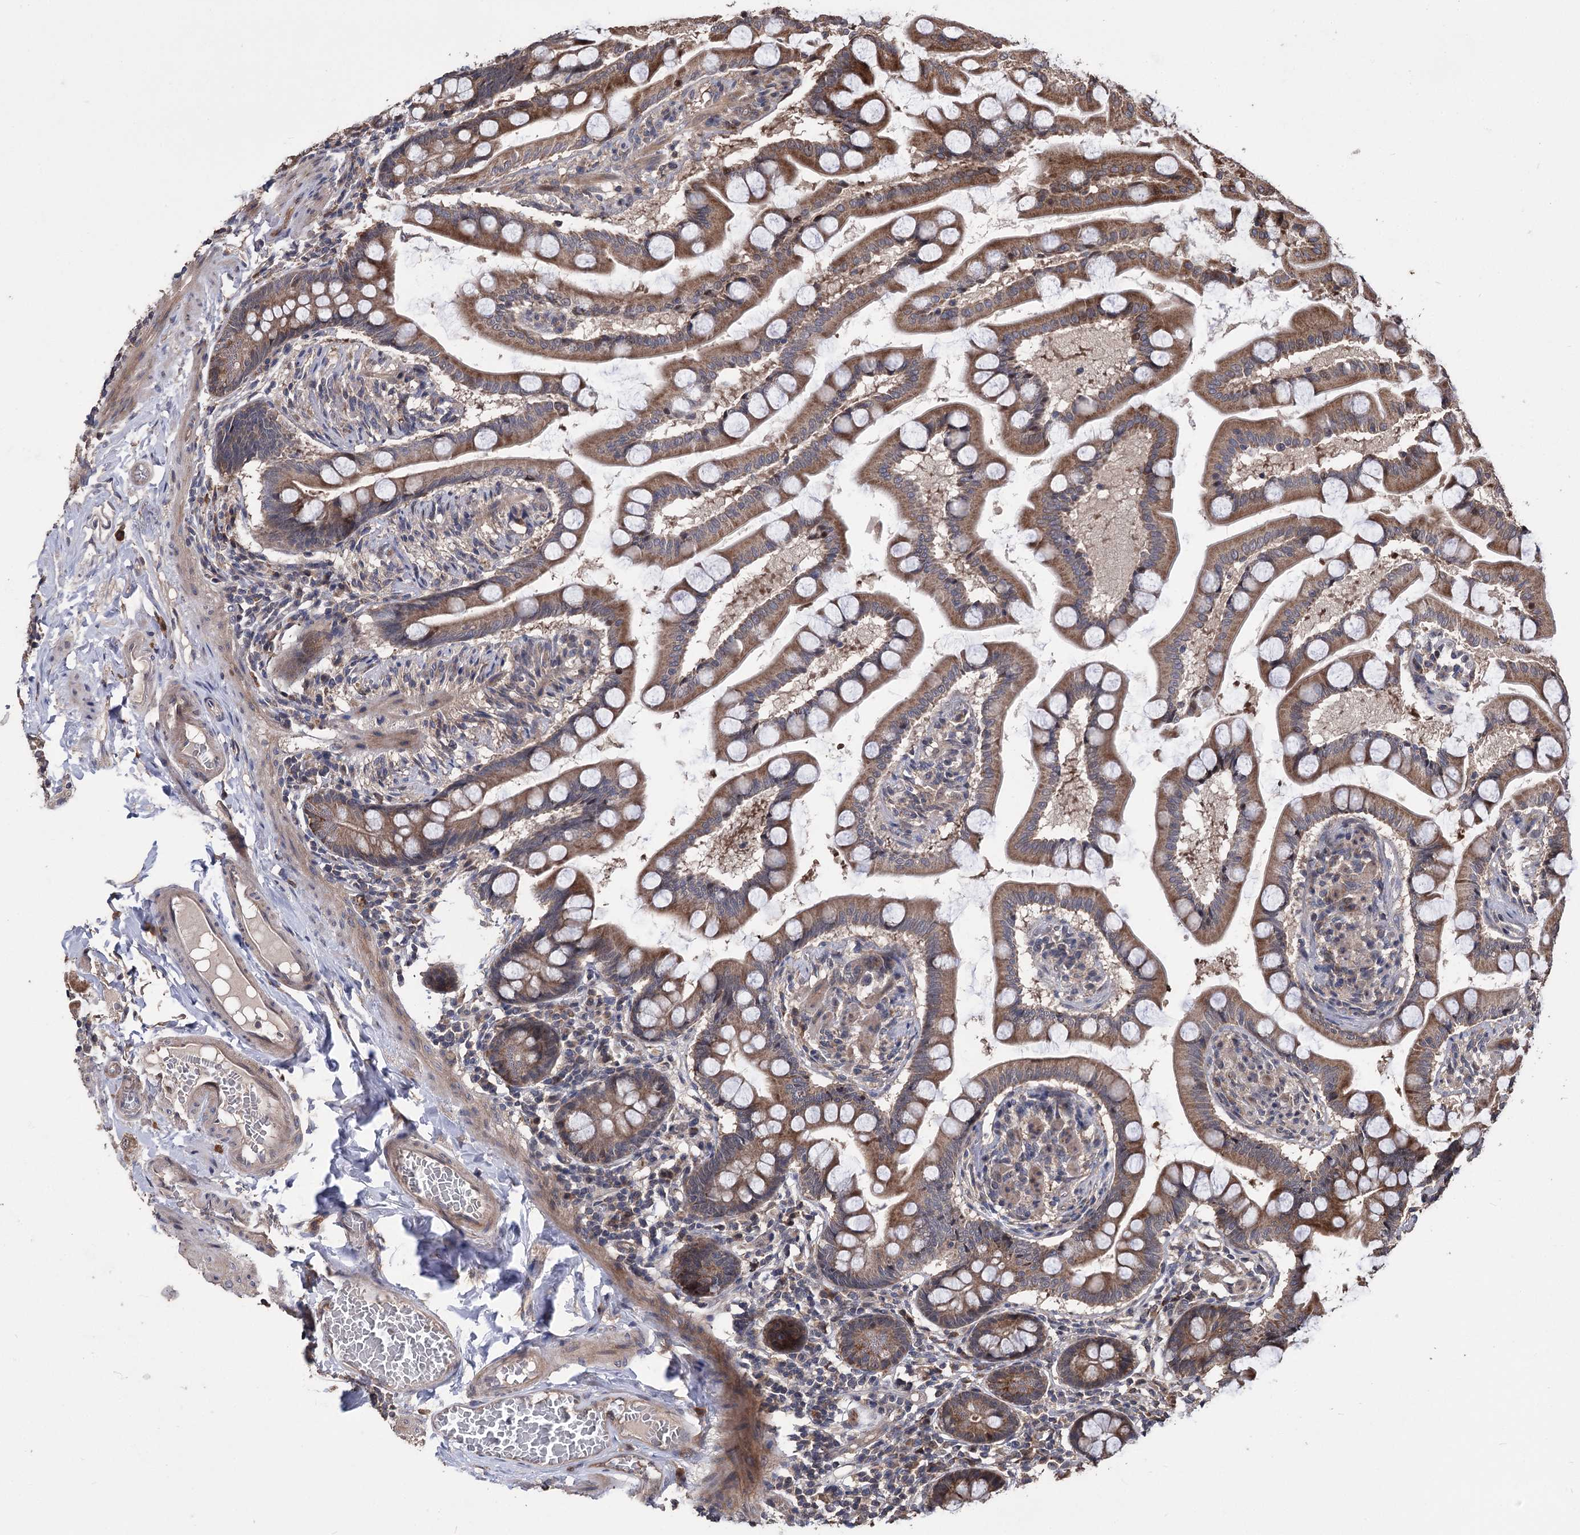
{"staining": {"intensity": "moderate", "quantity": ">75%", "location": "cytoplasmic/membranous"}, "tissue": "small intestine", "cell_type": "Glandular cells", "image_type": "normal", "snomed": [{"axis": "morphology", "description": "Normal tissue, NOS"}, {"axis": "topography", "description": "Small intestine"}], "caption": "DAB (3,3'-diaminobenzidine) immunohistochemical staining of normal human small intestine reveals moderate cytoplasmic/membranous protein expression in approximately >75% of glandular cells.", "gene": "RASSF3", "patient": {"sex": "male", "age": 41}}